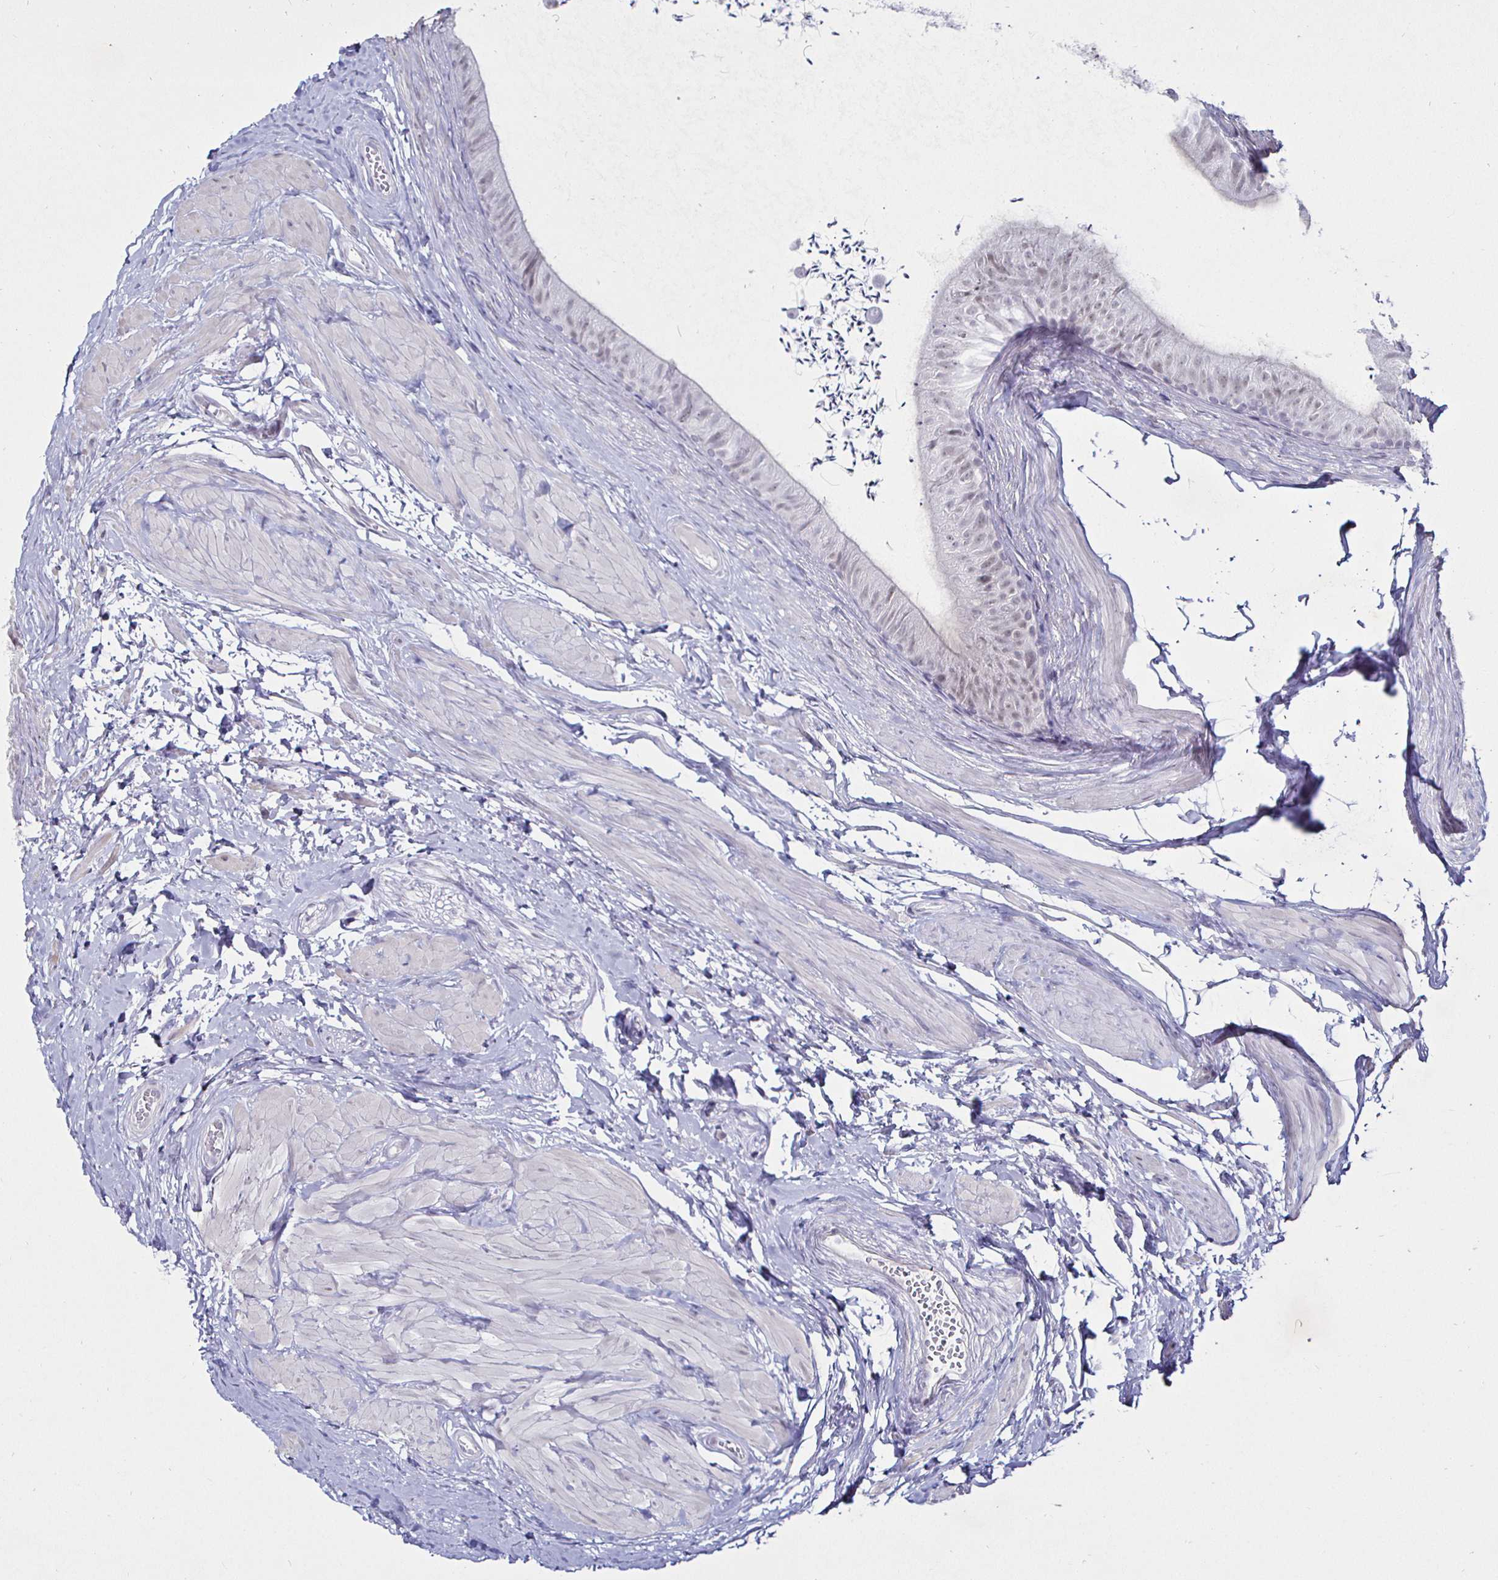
{"staining": {"intensity": "weak", "quantity": "<25%", "location": "nuclear"}, "tissue": "epididymis", "cell_type": "Glandular cells", "image_type": "normal", "snomed": [{"axis": "morphology", "description": "Normal tissue, NOS"}, {"axis": "topography", "description": "Epididymis, spermatic cord, NOS"}, {"axis": "topography", "description": "Epididymis"}, {"axis": "topography", "description": "Peripheral nerve tissue"}], "caption": "Immunohistochemistry (IHC) histopathology image of unremarkable human epididymis stained for a protein (brown), which demonstrates no expression in glandular cells.", "gene": "MLH1", "patient": {"sex": "male", "age": 29}}